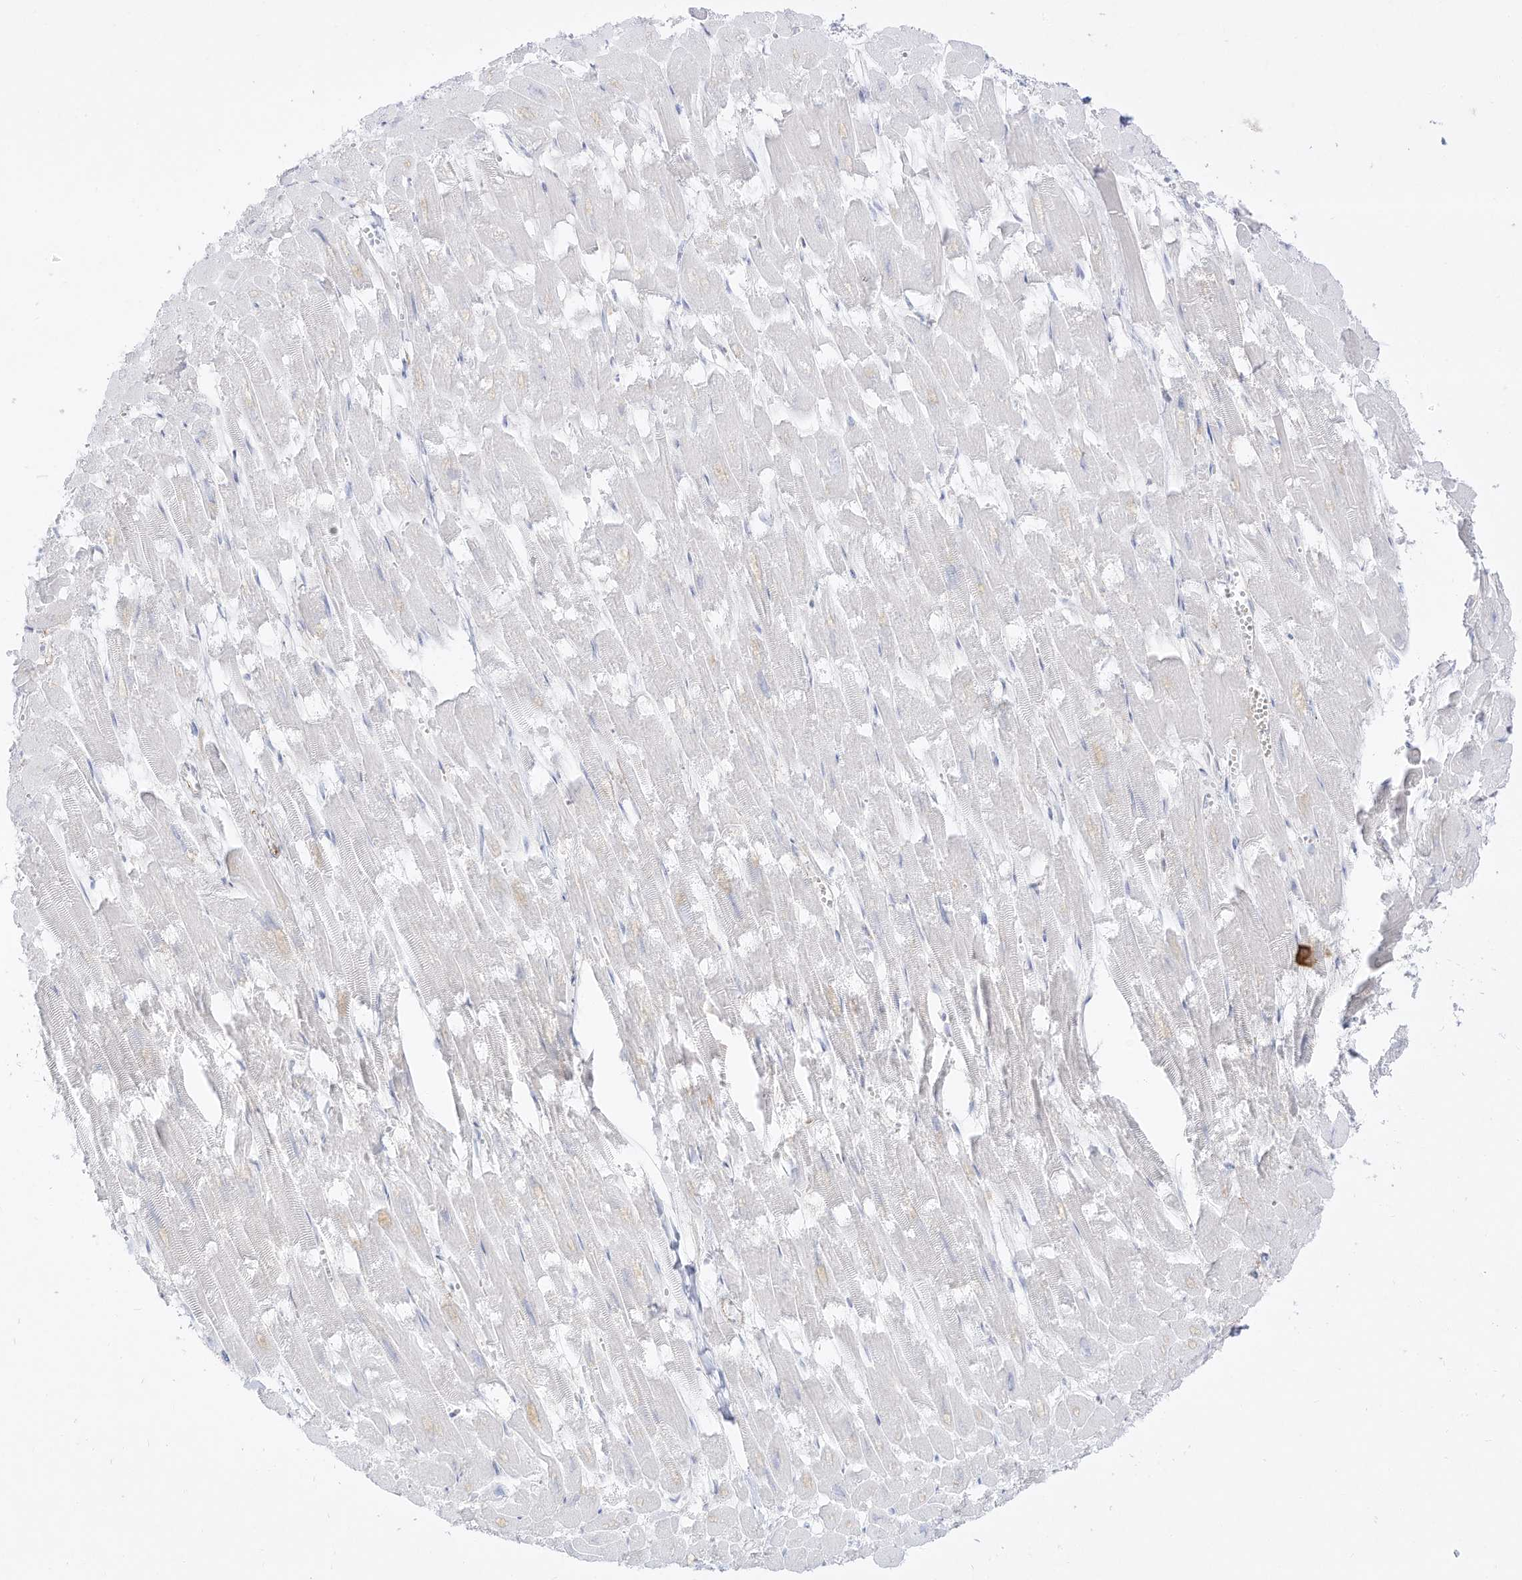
{"staining": {"intensity": "negative", "quantity": "none", "location": "none"}, "tissue": "heart muscle", "cell_type": "Cardiomyocytes", "image_type": "normal", "snomed": [{"axis": "morphology", "description": "Normal tissue, NOS"}, {"axis": "topography", "description": "Heart"}], "caption": "IHC of unremarkable heart muscle reveals no positivity in cardiomyocytes.", "gene": "DMKN", "patient": {"sex": "male", "age": 54}}